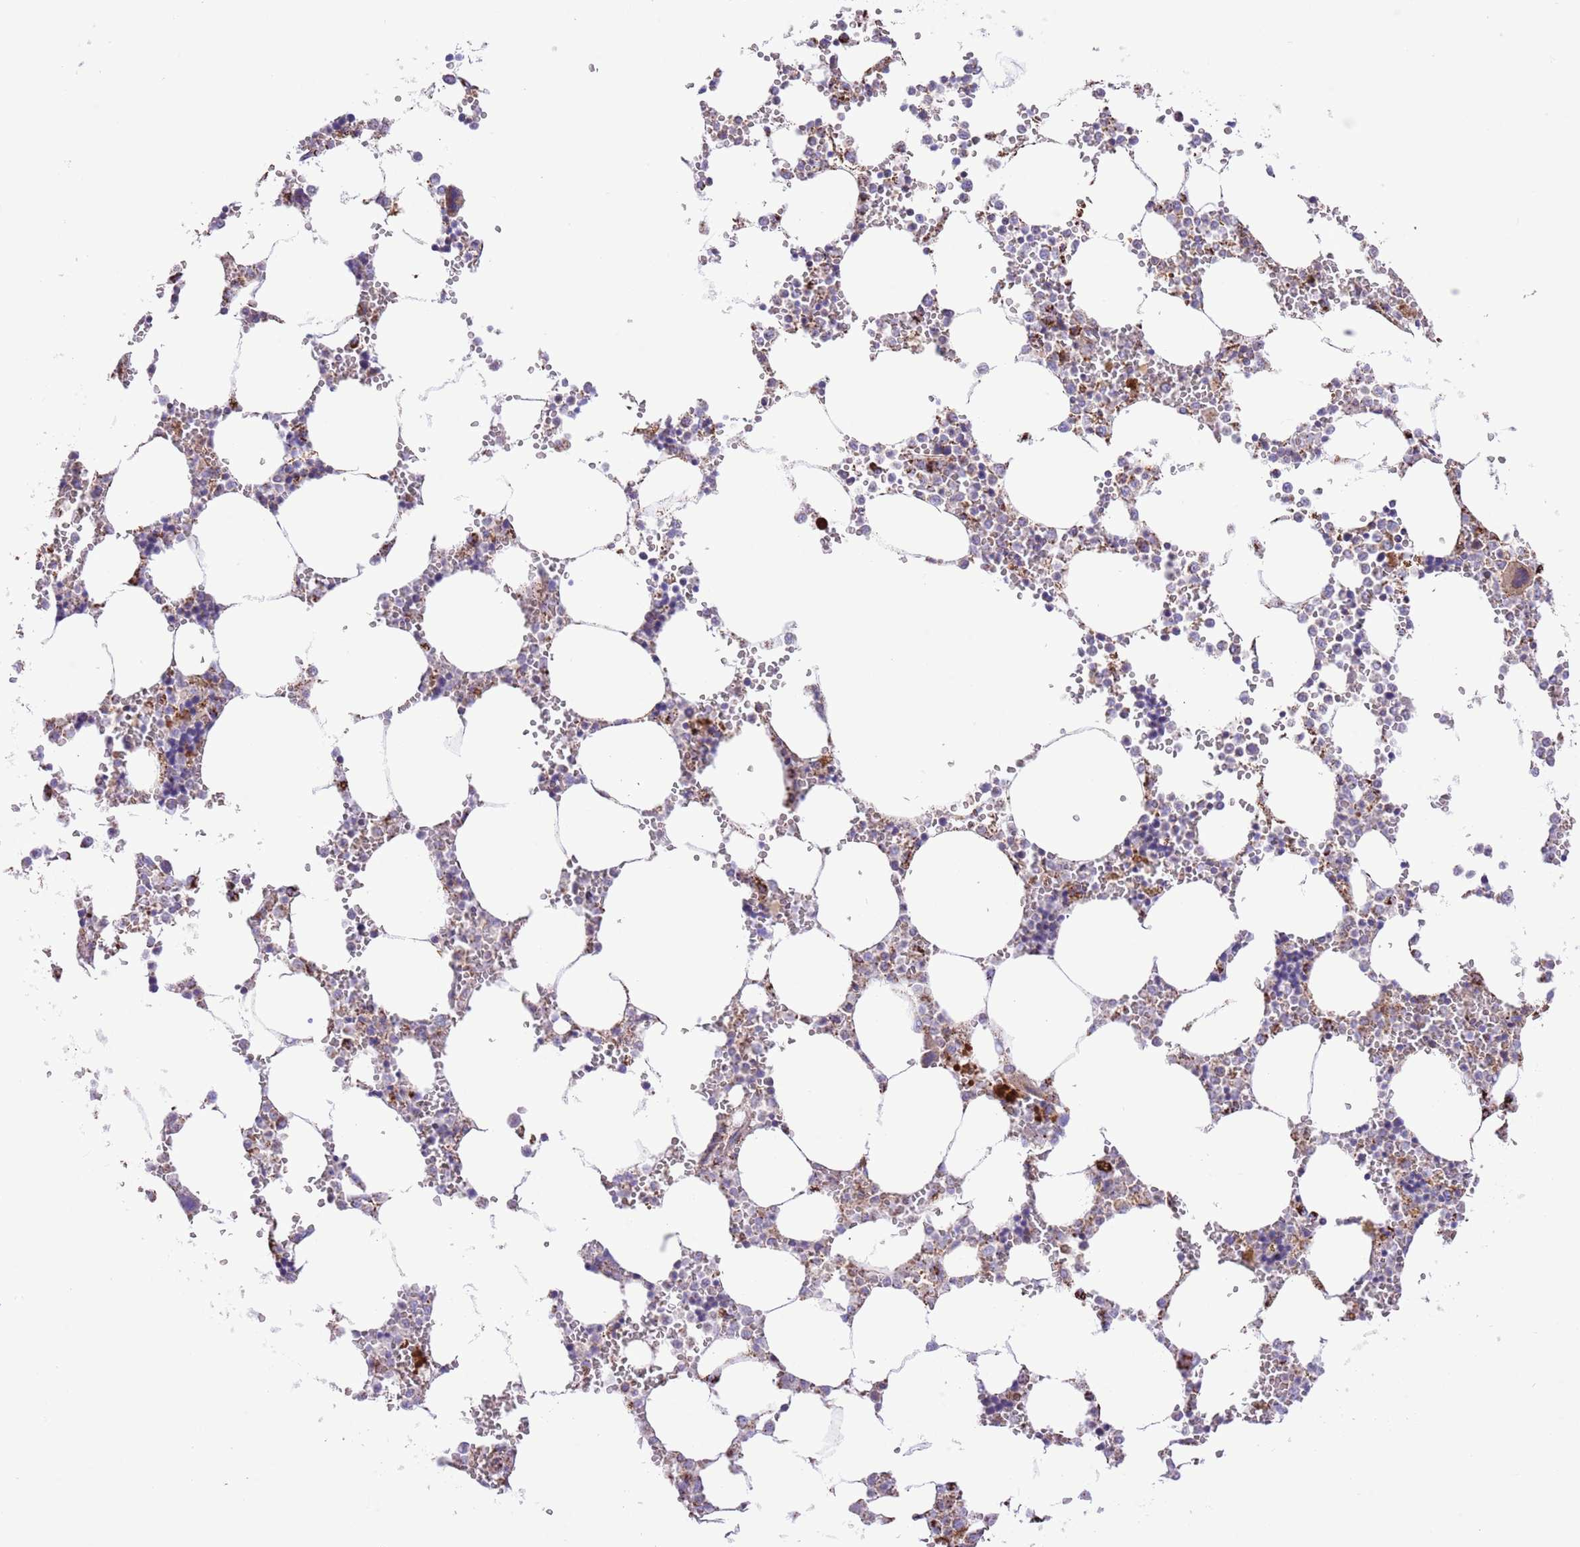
{"staining": {"intensity": "strong", "quantity": "<25%", "location": "cytoplasmic/membranous"}, "tissue": "bone marrow", "cell_type": "Hematopoietic cells", "image_type": "normal", "snomed": [{"axis": "morphology", "description": "Normal tissue, NOS"}, {"axis": "topography", "description": "Bone marrow"}], "caption": "Immunohistochemistry (IHC) micrograph of benign bone marrow stained for a protein (brown), which displays medium levels of strong cytoplasmic/membranous positivity in about <25% of hematopoietic cells.", "gene": "SS18L2", "patient": {"sex": "male", "age": 64}}